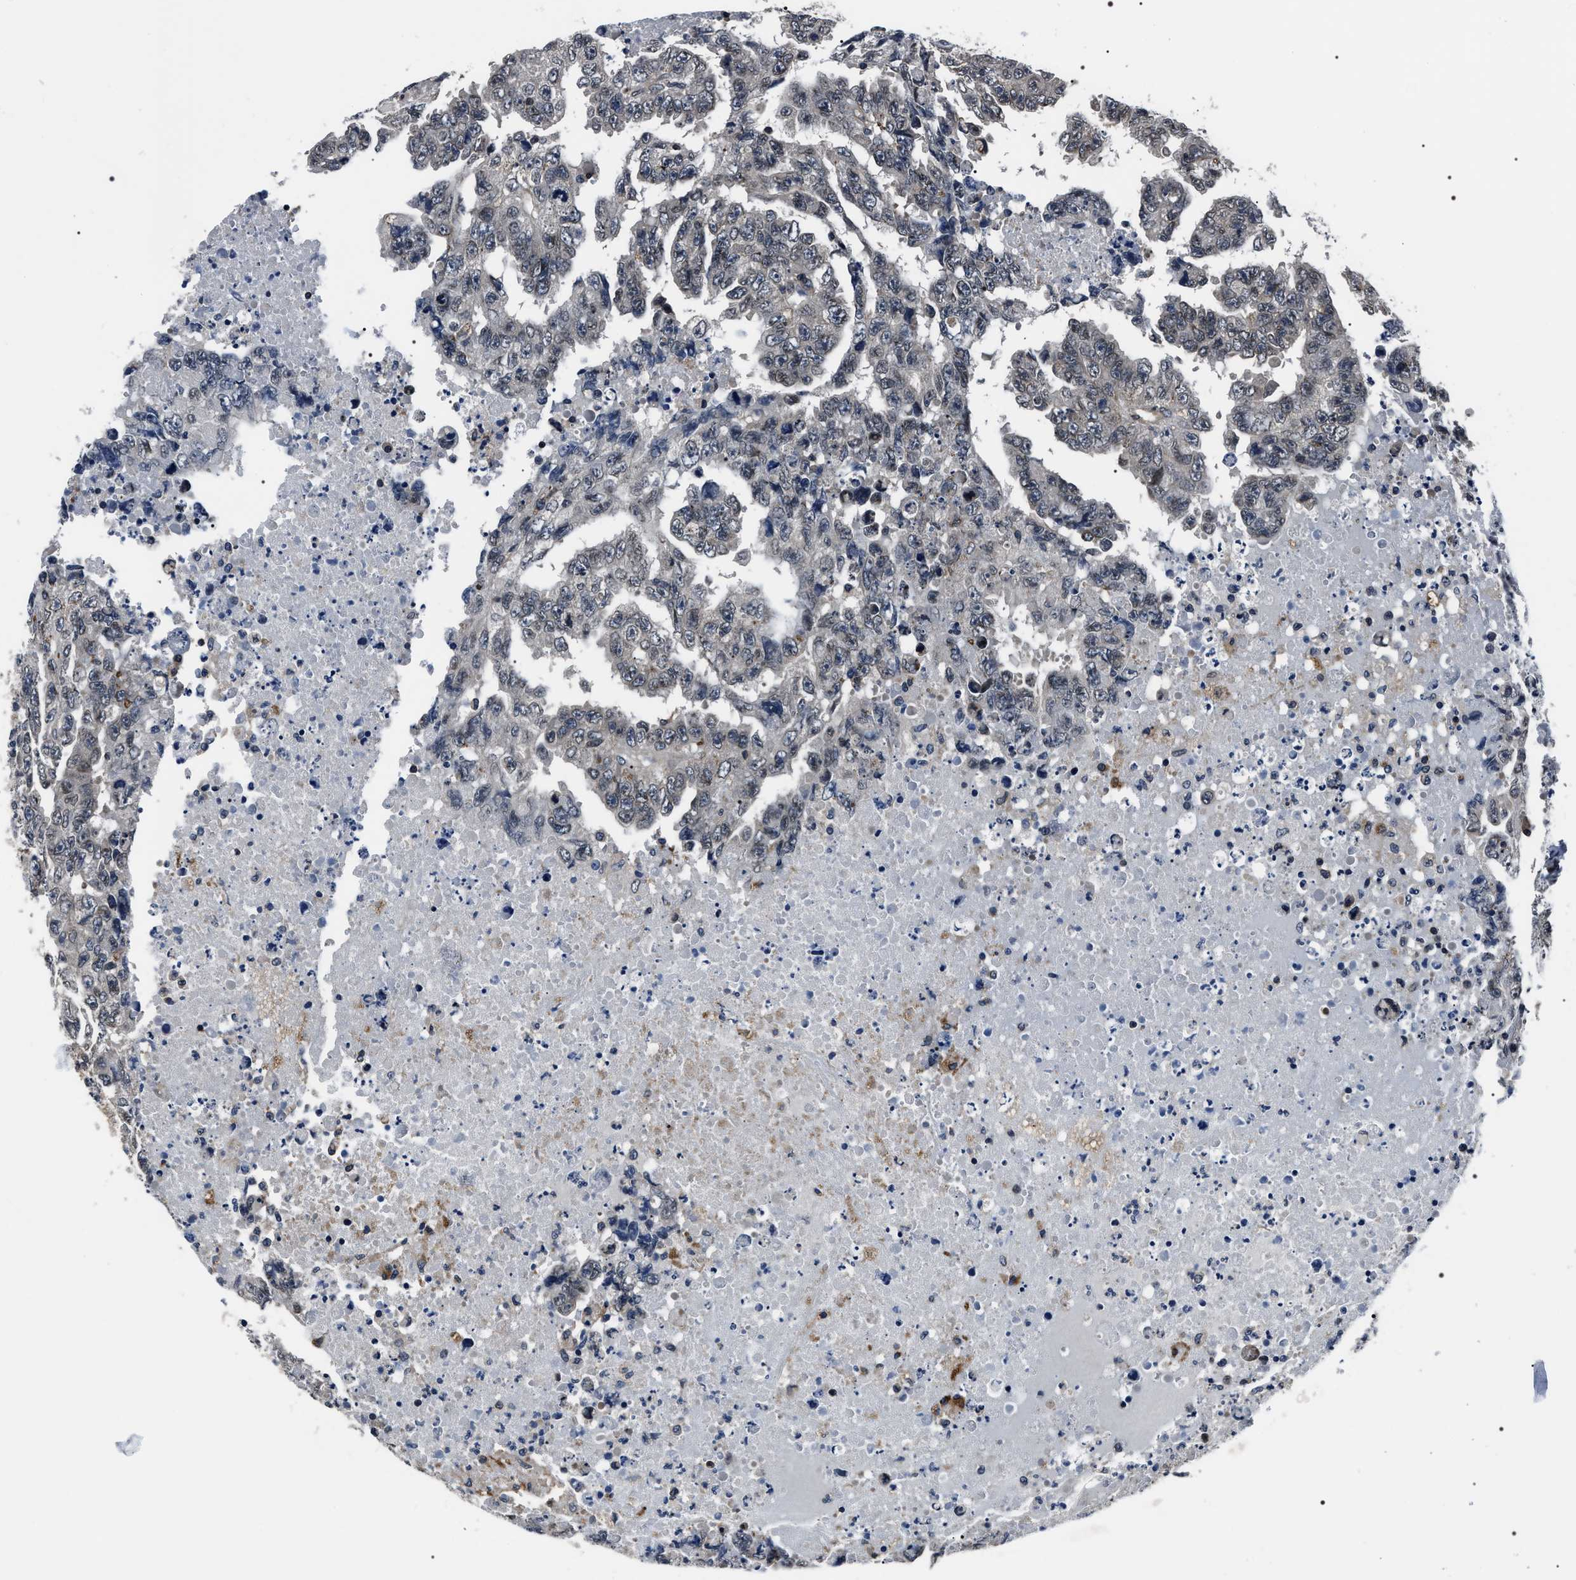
{"staining": {"intensity": "negative", "quantity": "none", "location": "none"}, "tissue": "testis cancer", "cell_type": "Tumor cells", "image_type": "cancer", "snomed": [{"axis": "morphology", "description": "Necrosis, NOS"}, {"axis": "morphology", "description": "Carcinoma, Embryonal, NOS"}, {"axis": "topography", "description": "Testis"}], "caption": "Micrograph shows no significant protein staining in tumor cells of embryonal carcinoma (testis). Nuclei are stained in blue.", "gene": "SIPA1", "patient": {"sex": "male", "age": 19}}